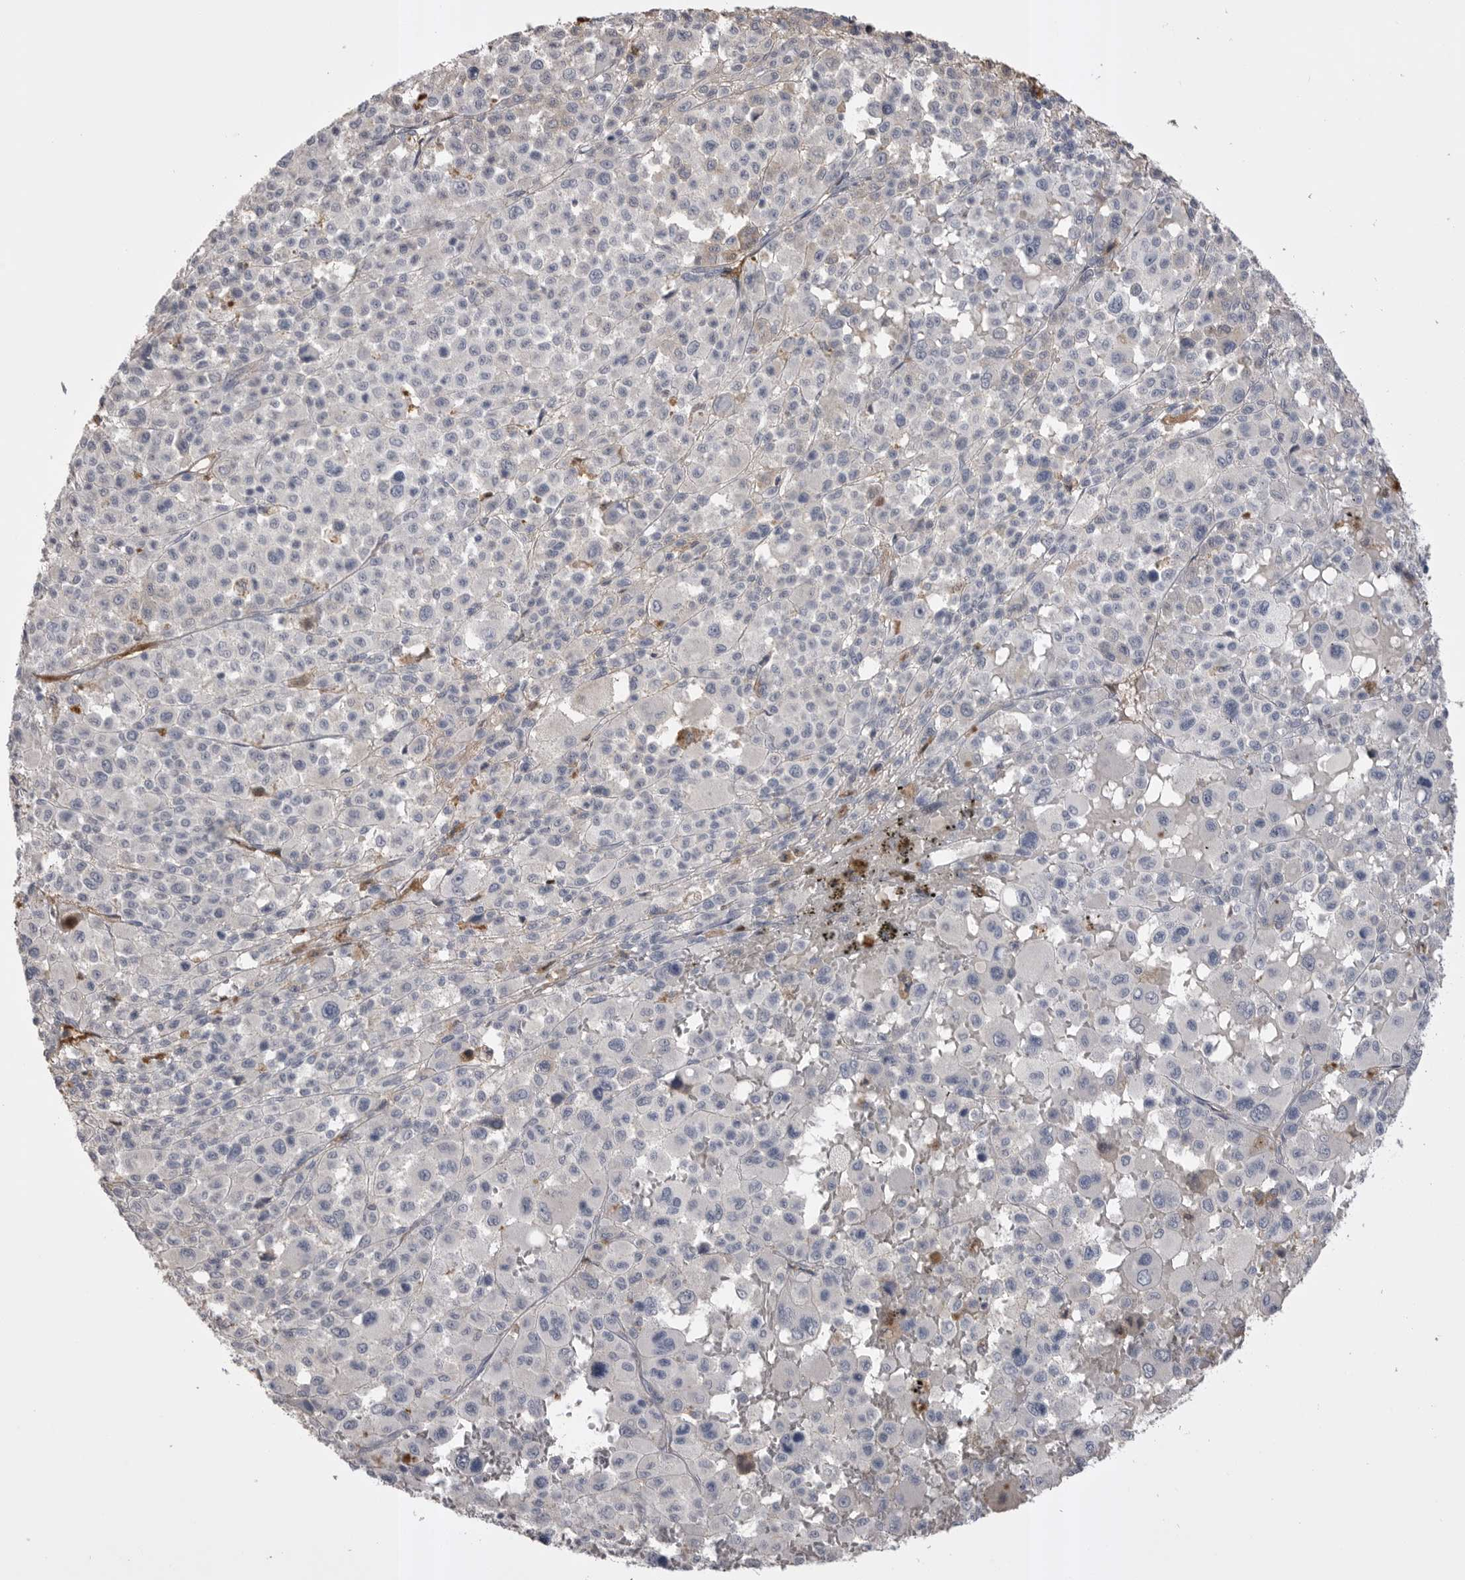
{"staining": {"intensity": "negative", "quantity": "none", "location": "none"}, "tissue": "melanoma", "cell_type": "Tumor cells", "image_type": "cancer", "snomed": [{"axis": "morphology", "description": "Malignant melanoma, Metastatic site"}, {"axis": "topography", "description": "Skin"}], "caption": "The histopathology image displays no staining of tumor cells in malignant melanoma (metastatic site).", "gene": "AHSG", "patient": {"sex": "female", "age": 74}}